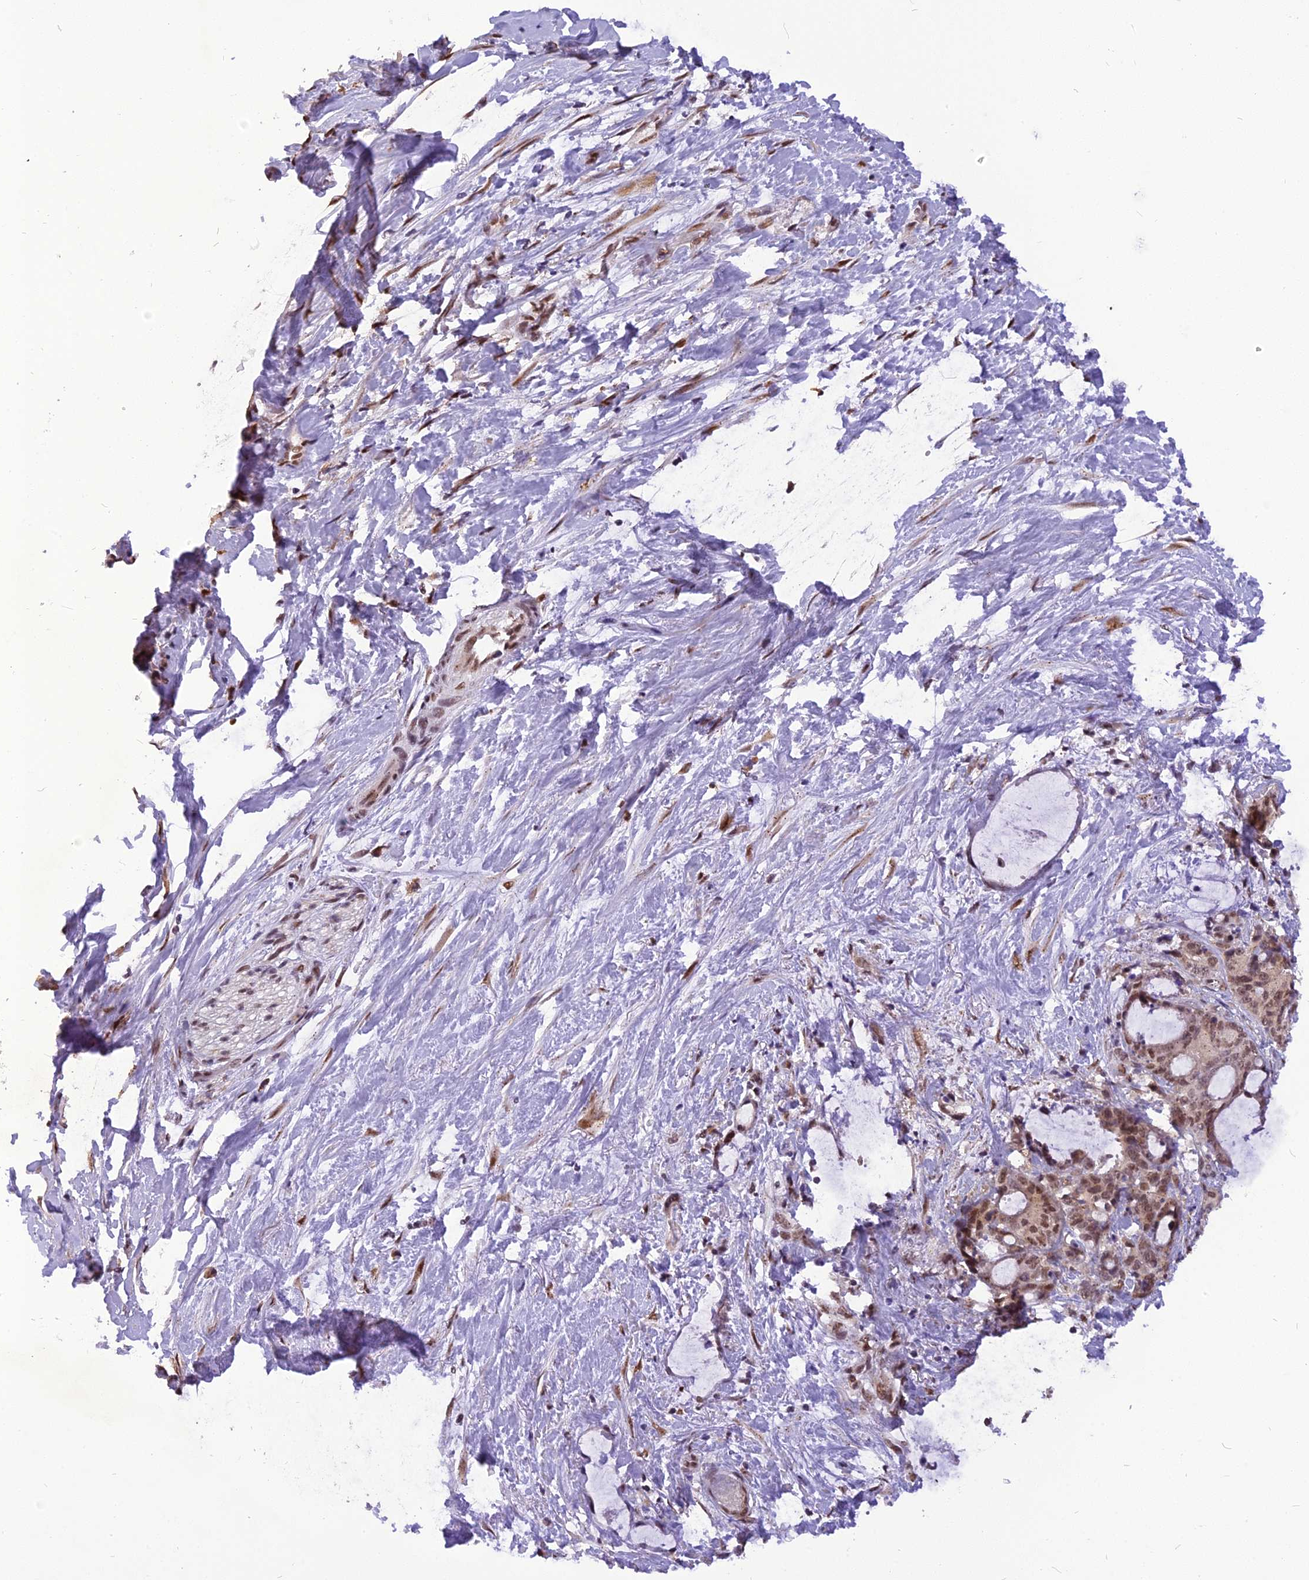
{"staining": {"intensity": "moderate", "quantity": ">75%", "location": "nuclear"}, "tissue": "liver cancer", "cell_type": "Tumor cells", "image_type": "cancer", "snomed": [{"axis": "morphology", "description": "Normal tissue, NOS"}, {"axis": "morphology", "description": "Cholangiocarcinoma"}, {"axis": "topography", "description": "Liver"}, {"axis": "topography", "description": "Peripheral nerve tissue"}], "caption": "Immunohistochemistry (IHC) of human cholangiocarcinoma (liver) exhibits medium levels of moderate nuclear expression in approximately >75% of tumor cells.", "gene": "IRF2BP1", "patient": {"sex": "female", "age": 73}}